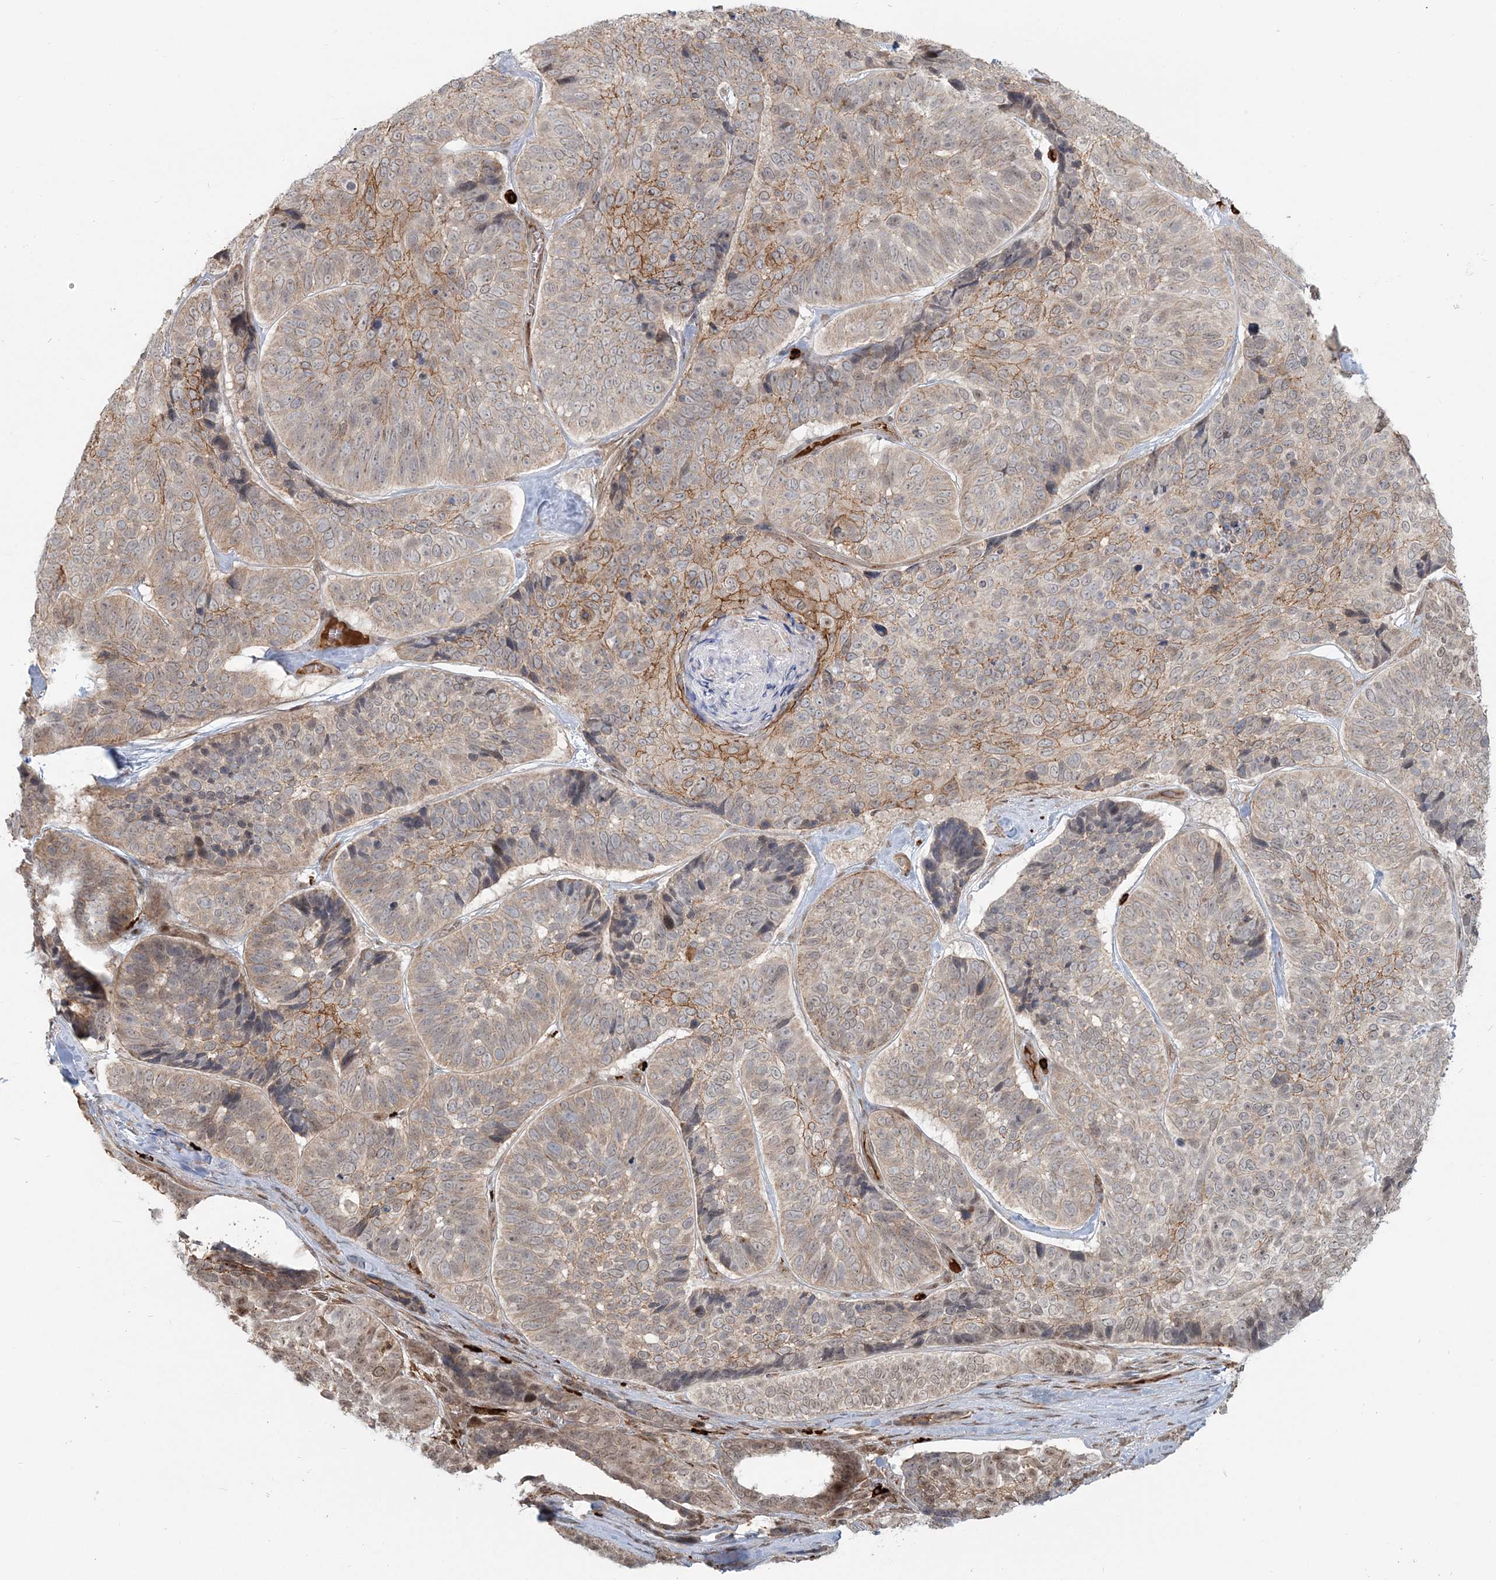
{"staining": {"intensity": "moderate", "quantity": "25%-75%", "location": "cytoplasmic/membranous,nuclear"}, "tissue": "skin cancer", "cell_type": "Tumor cells", "image_type": "cancer", "snomed": [{"axis": "morphology", "description": "Basal cell carcinoma"}, {"axis": "topography", "description": "Skin"}], "caption": "This is a histology image of immunohistochemistry staining of basal cell carcinoma (skin), which shows moderate expression in the cytoplasmic/membranous and nuclear of tumor cells.", "gene": "SH3PXD2A", "patient": {"sex": "male", "age": 62}}